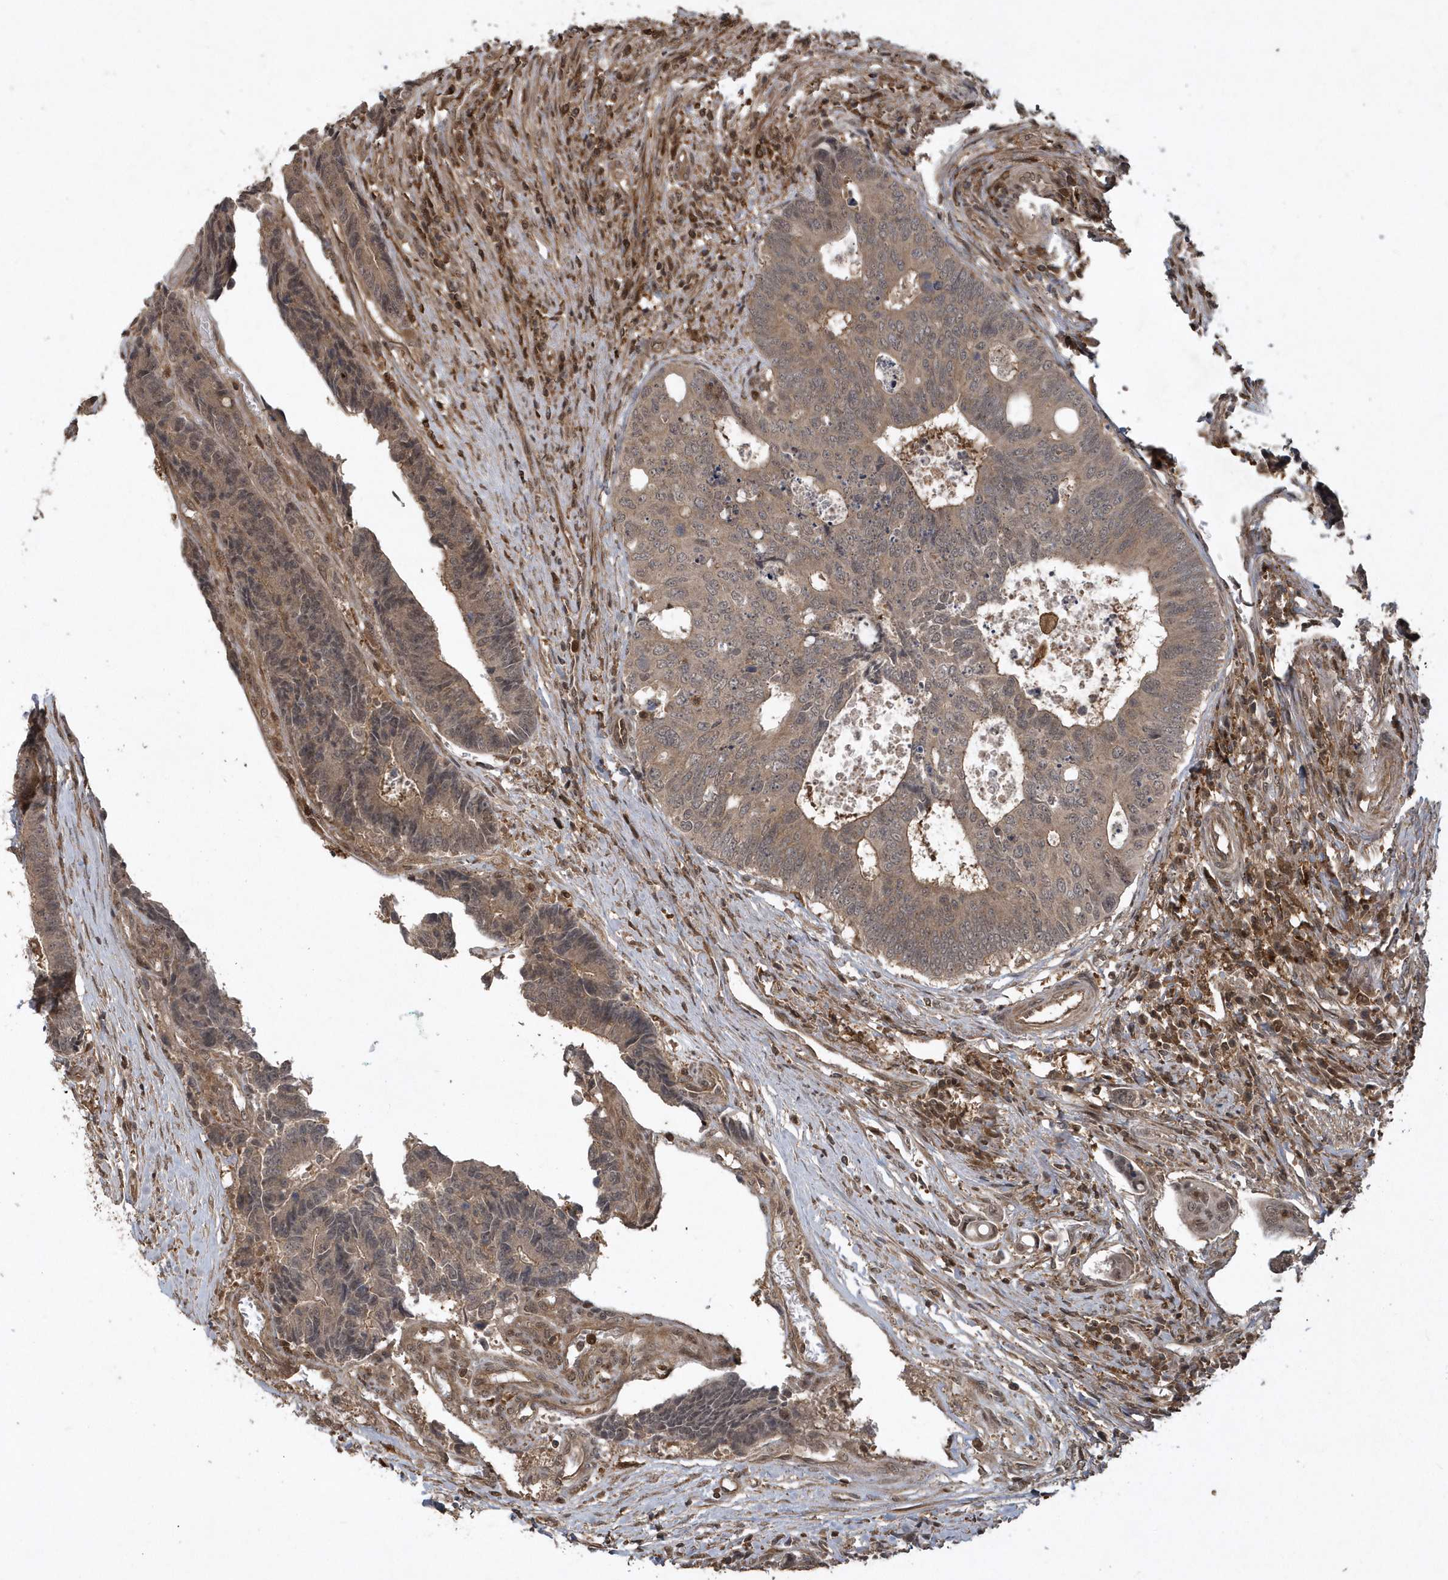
{"staining": {"intensity": "moderate", "quantity": ">75%", "location": "cytoplasmic/membranous"}, "tissue": "colorectal cancer", "cell_type": "Tumor cells", "image_type": "cancer", "snomed": [{"axis": "morphology", "description": "Adenocarcinoma, NOS"}, {"axis": "topography", "description": "Rectum"}], "caption": "Human colorectal adenocarcinoma stained with a protein marker exhibits moderate staining in tumor cells.", "gene": "LACC1", "patient": {"sex": "male", "age": 84}}